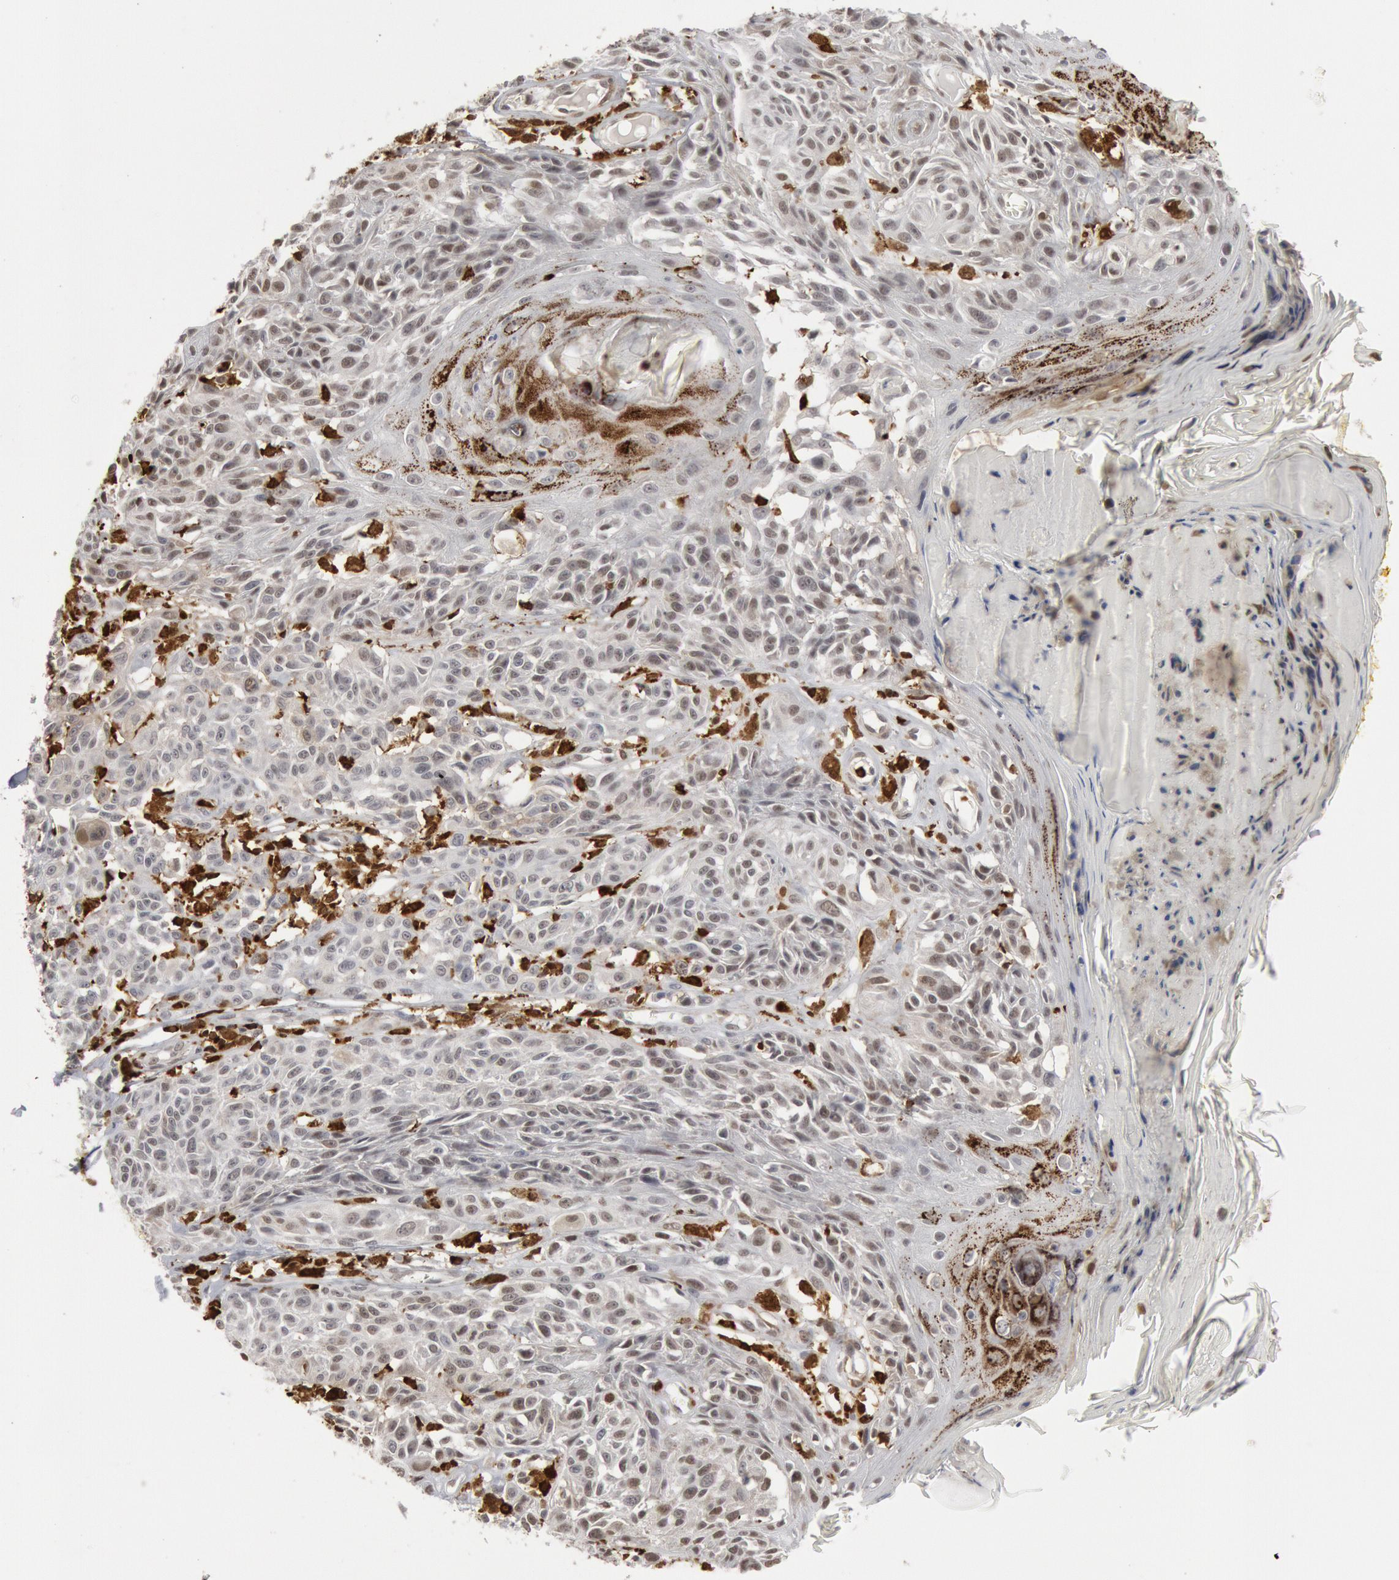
{"staining": {"intensity": "weak", "quantity": "<25%", "location": "cytoplasmic/membranous,nuclear"}, "tissue": "melanoma", "cell_type": "Tumor cells", "image_type": "cancer", "snomed": [{"axis": "morphology", "description": "Malignant melanoma, NOS"}, {"axis": "topography", "description": "Skin"}], "caption": "A high-resolution image shows immunohistochemistry (IHC) staining of malignant melanoma, which displays no significant expression in tumor cells. The staining was performed using DAB to visualize the protein expression in brown, while the nuclei were stained in blue with hematoxylin (Magnification: 20x).", "gene": "PTPN6", "patient": {"sex": "female", "age": 77}}